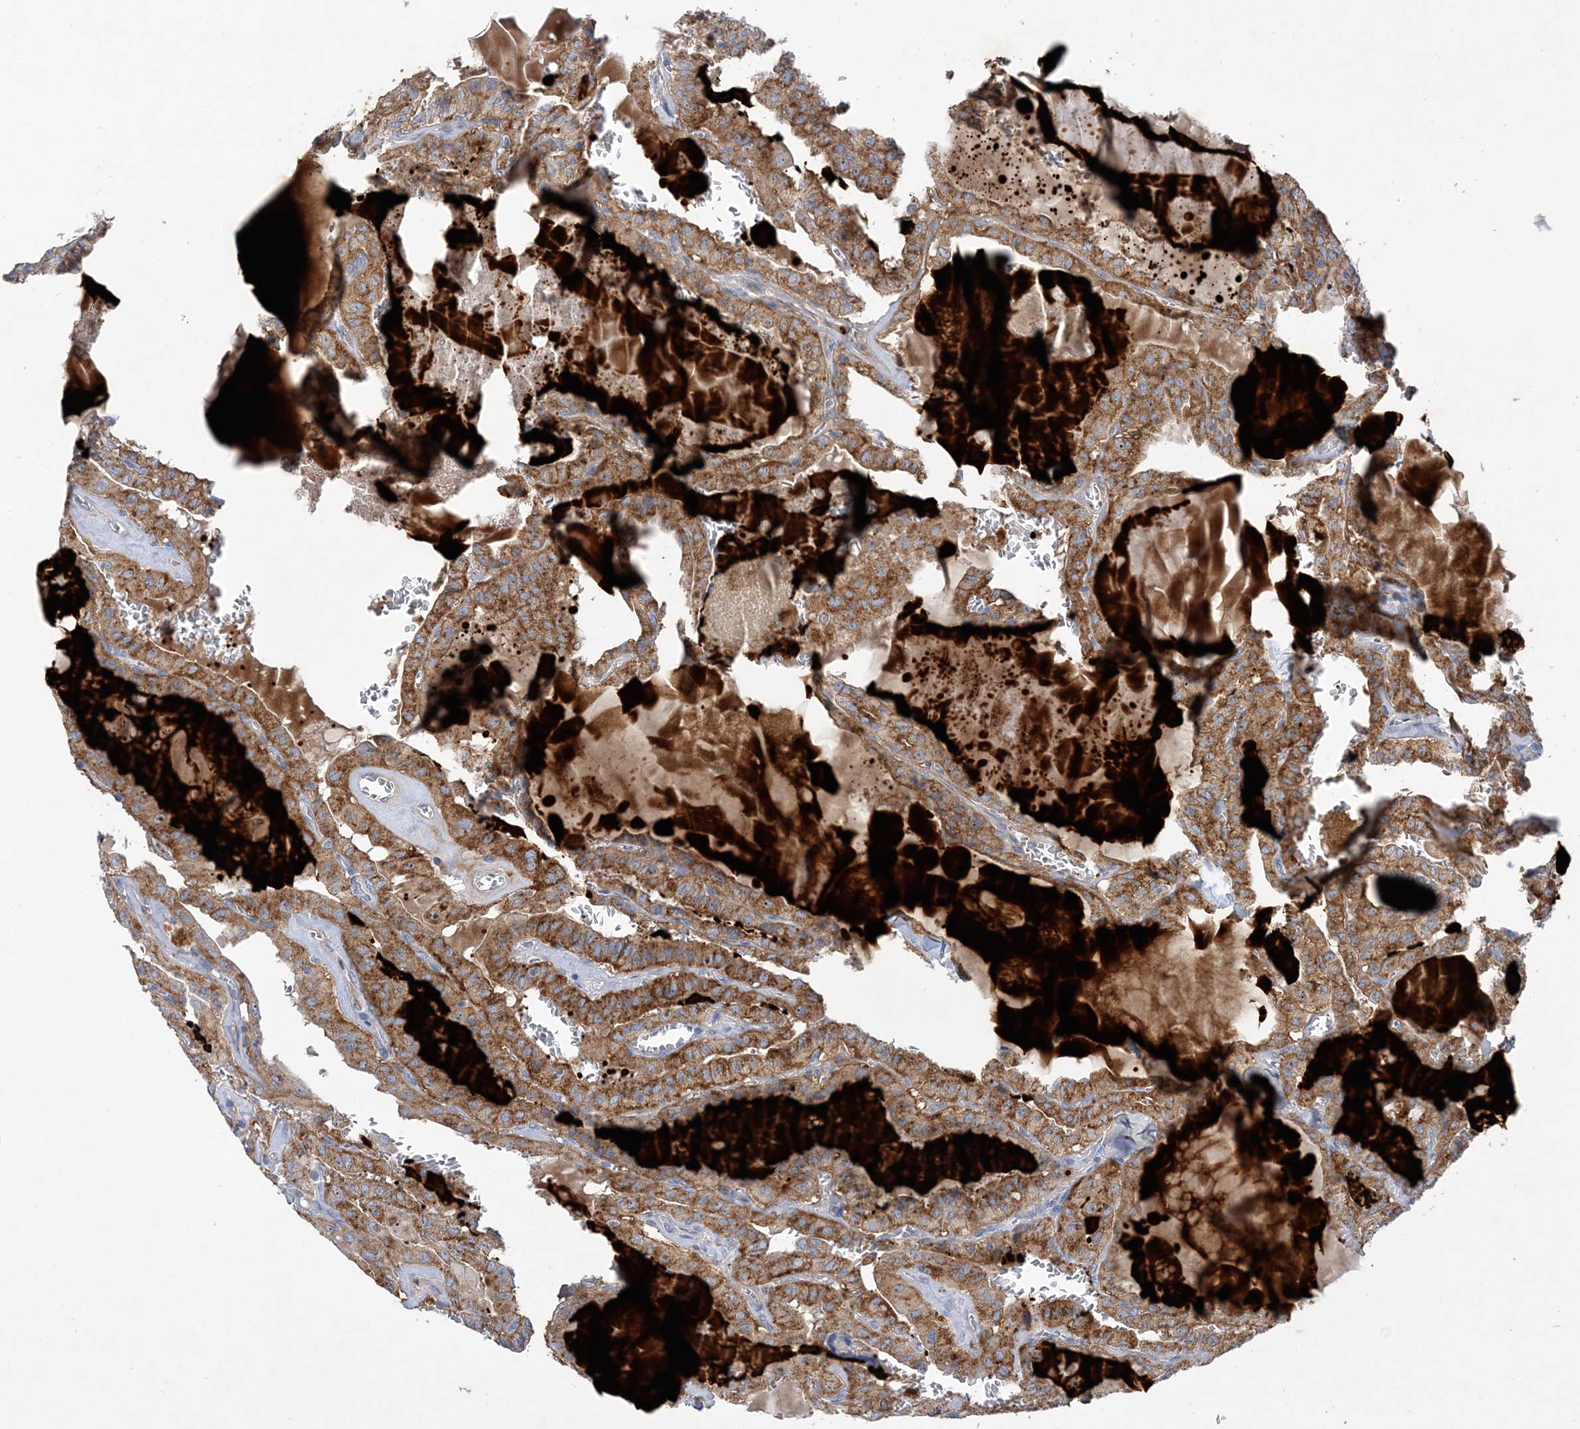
{"staining": {"intensity": "moderate", "quantity": ">75%", "location": "cytoplasmic/membranous"}, "tissue": "thyroid cancer", "cell_type": "Tumor cells", "image_type": "cancer", "snomed": [{"axis": "morphology", "description": "Papillary adenocarcinoma, NOS"}, {"axis": "topography", "description": "Thyroid gland"}], "caption": "IHC of thyroid cancer reveals medium levels of moderate cytoplasmic/membranous positivity in about >75% of tumor cells.", "gene": "GRINA", "patient": {"sex": "male", "age": 52}}